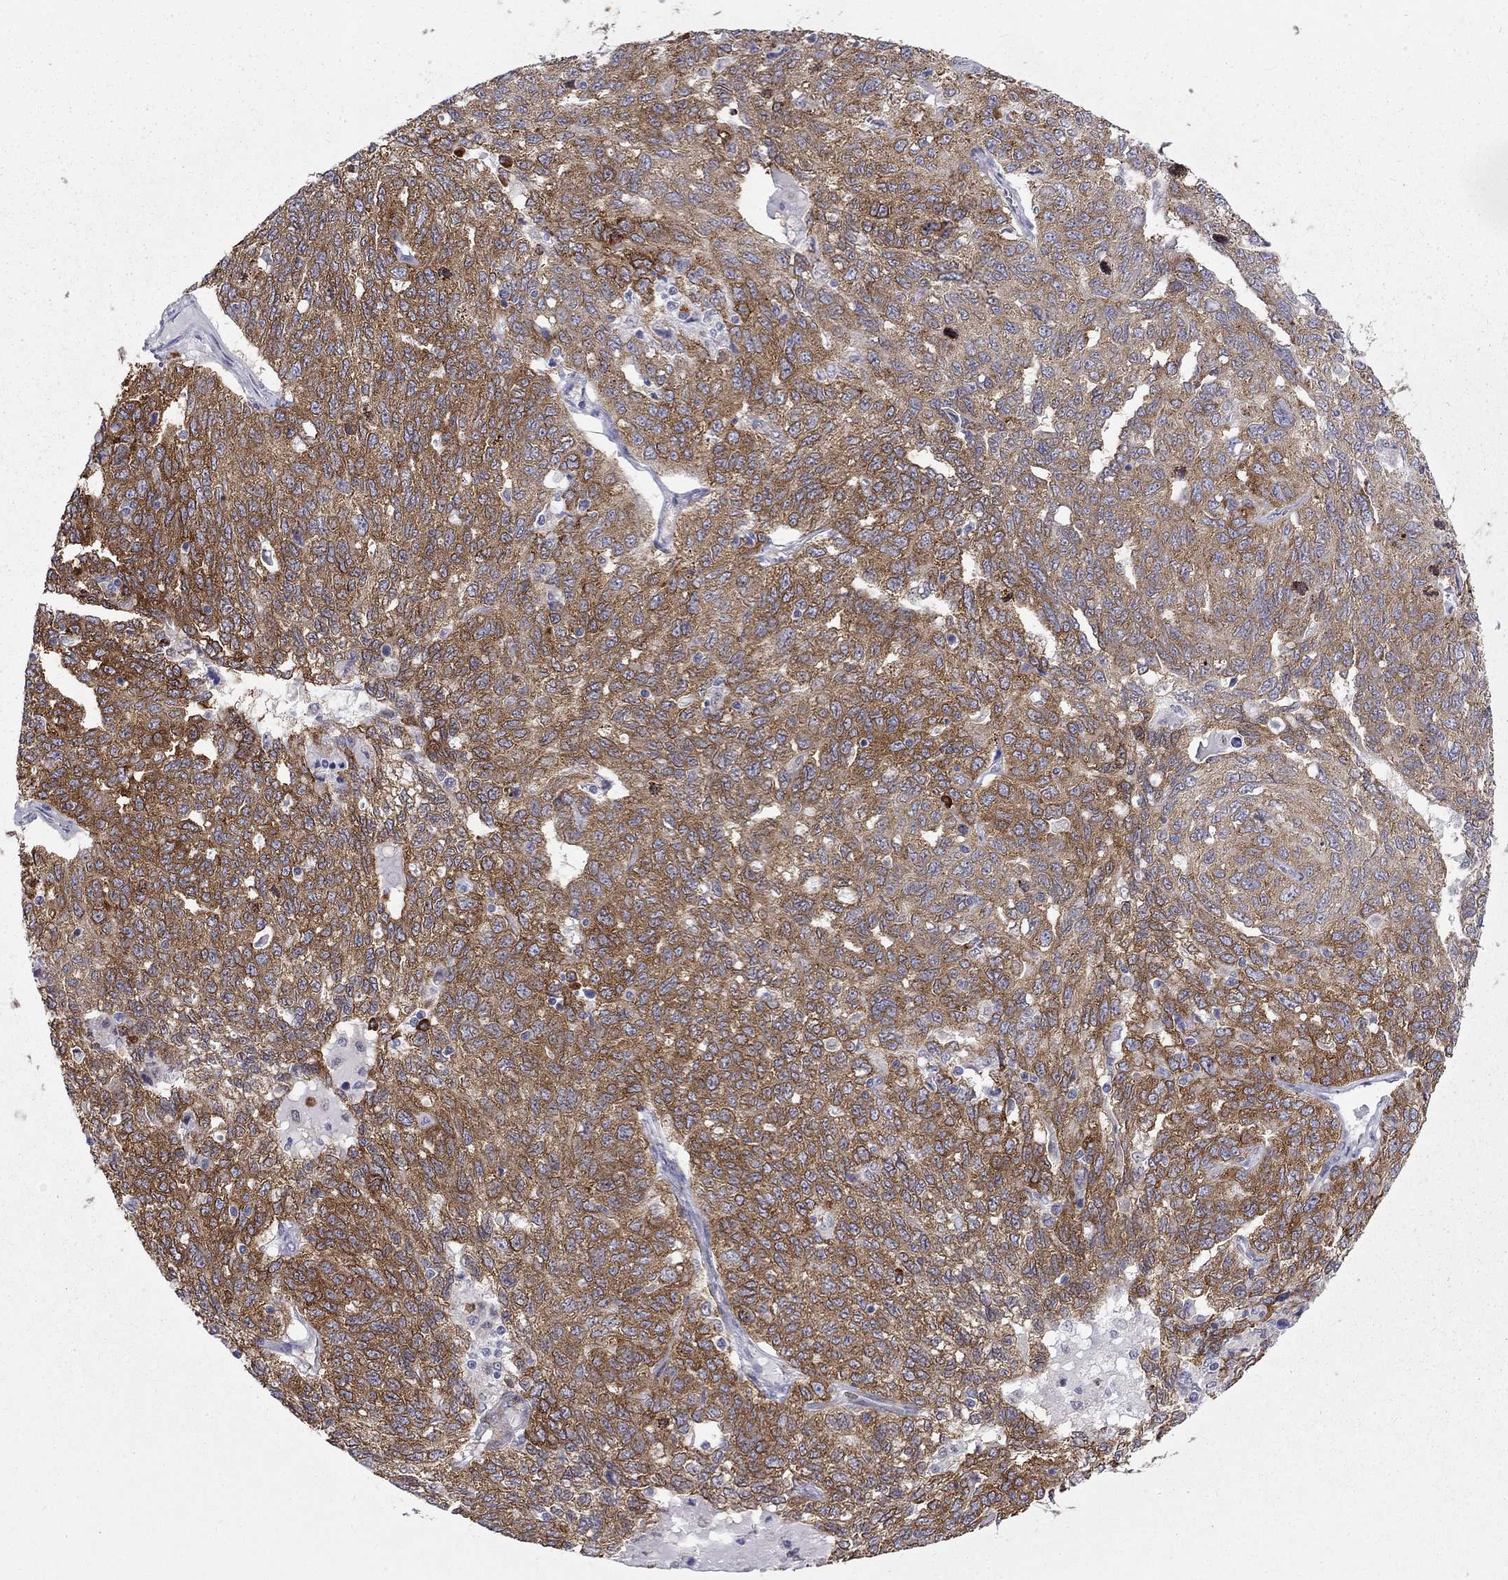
{"staining": {"intensity": "strong", "quantity": ">75%", "location": "cytoplasmic/membranous"}, "tissue": "ovarian cancer", "cell_type": "Tumor cells", "image_type": "cancer", "snomed": [{"axis": "morphology", "description": "Cystadenocarcinoma, serous, NOS"}, {"axis": "topography", "description": "Ovary"}], "caption": "Ovarian cancer (serous cystadenocarcinoma) tissue displays strong cytoplasmic/membranous positivity in approximately >75% of tumor cells, visualized by immunohistochemistry.", "gene": "PABPC4", "patient": {"sex": "female", "age": 71}}